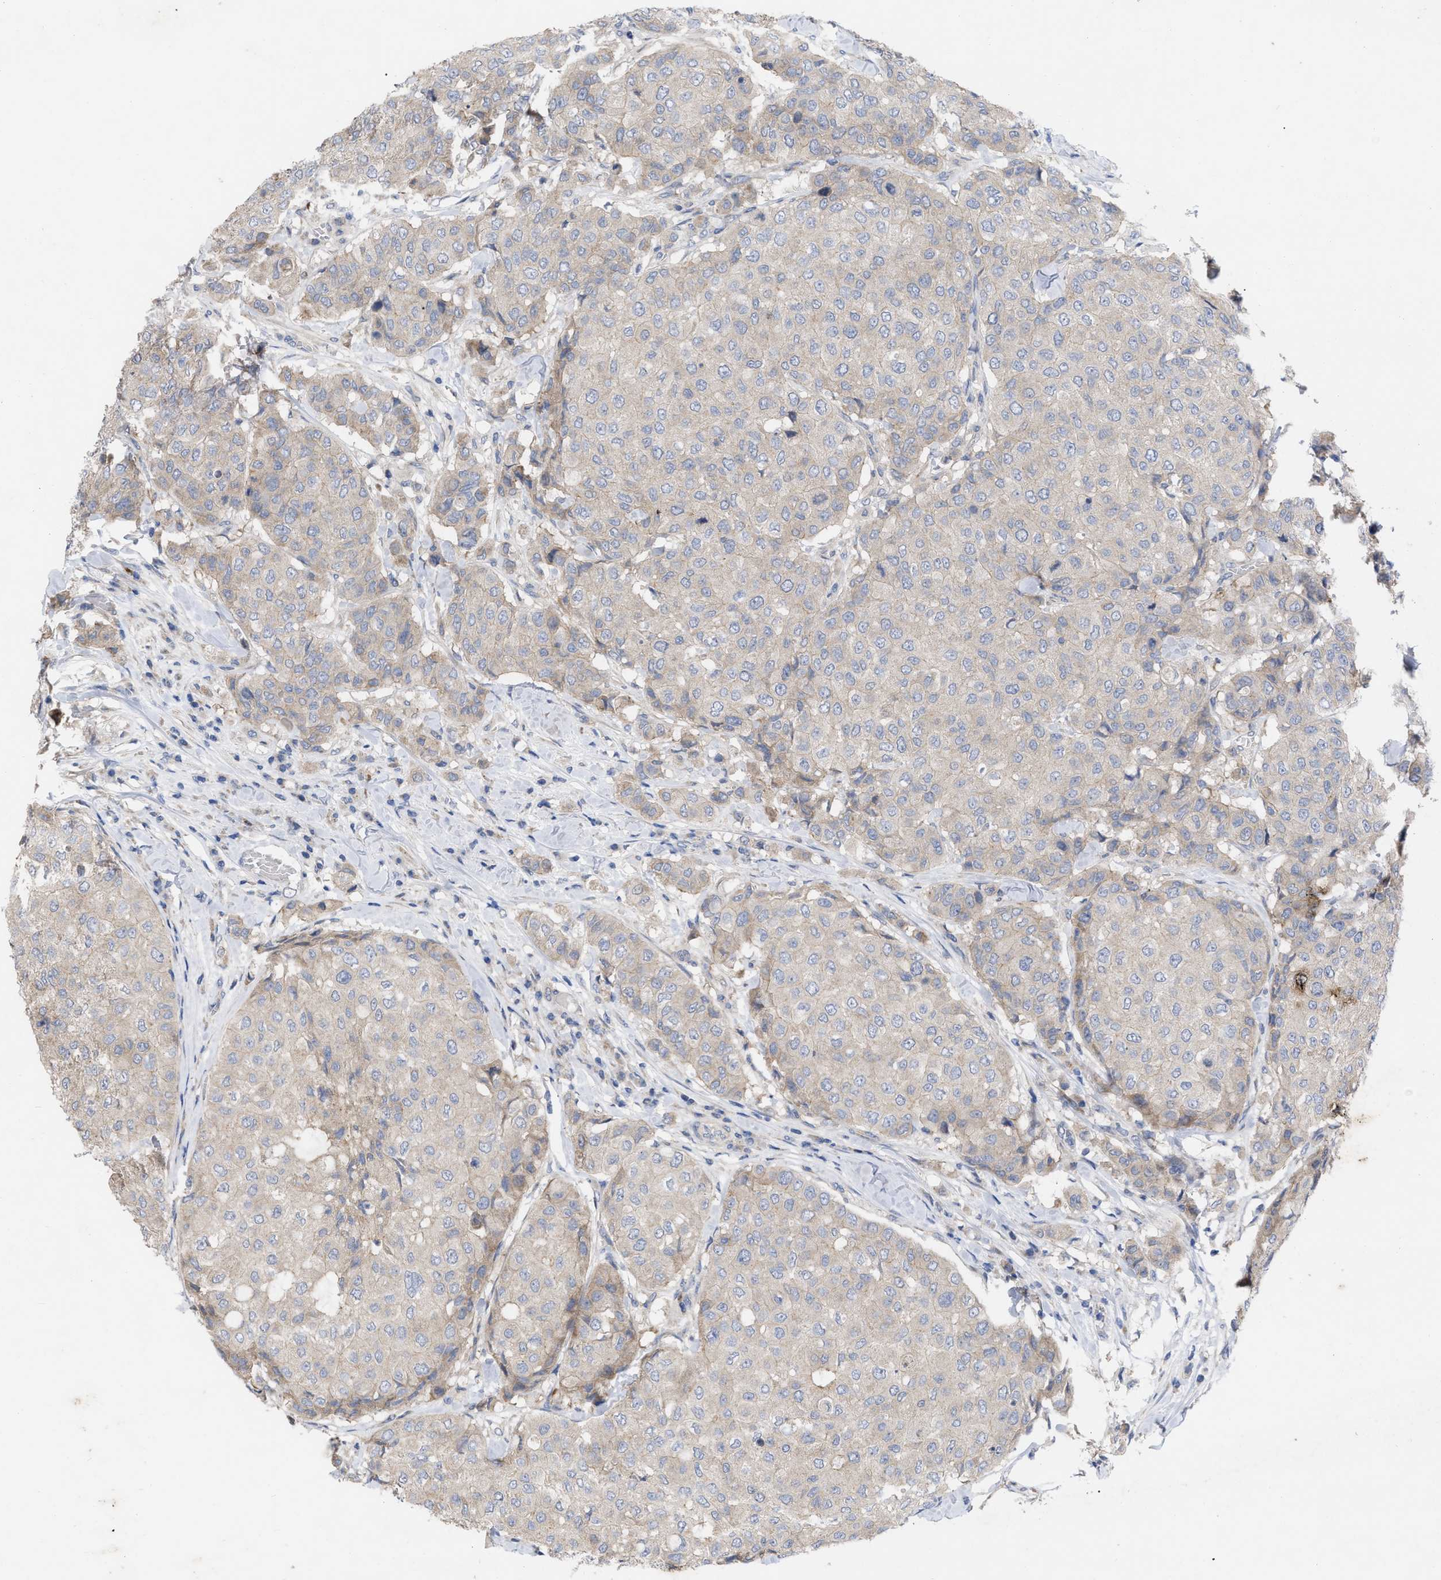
{"staining": {"intensity": "weak", "quantity": ">75%", "location": "cytoplasmic/membranous"}, "tissue": "breast cancer", "cell_type": "Tumor cells", "image_type": "cancer", "snomed": [{"axis": "morphology", "description": "Duct carcinoma"}, {"axis": "topography", "description": "Breast"}], "caption": "Tumor cells reveal low levels of weak cytoplasmic/membranous staining in about >75% of cells in breast cancer (infiltrating ductal carcinoma). (DAB IHC, brown staining for protein, blue staining for nuclei).", "gene": "VIP", "patient": {"sex": "female", "age": 27}}